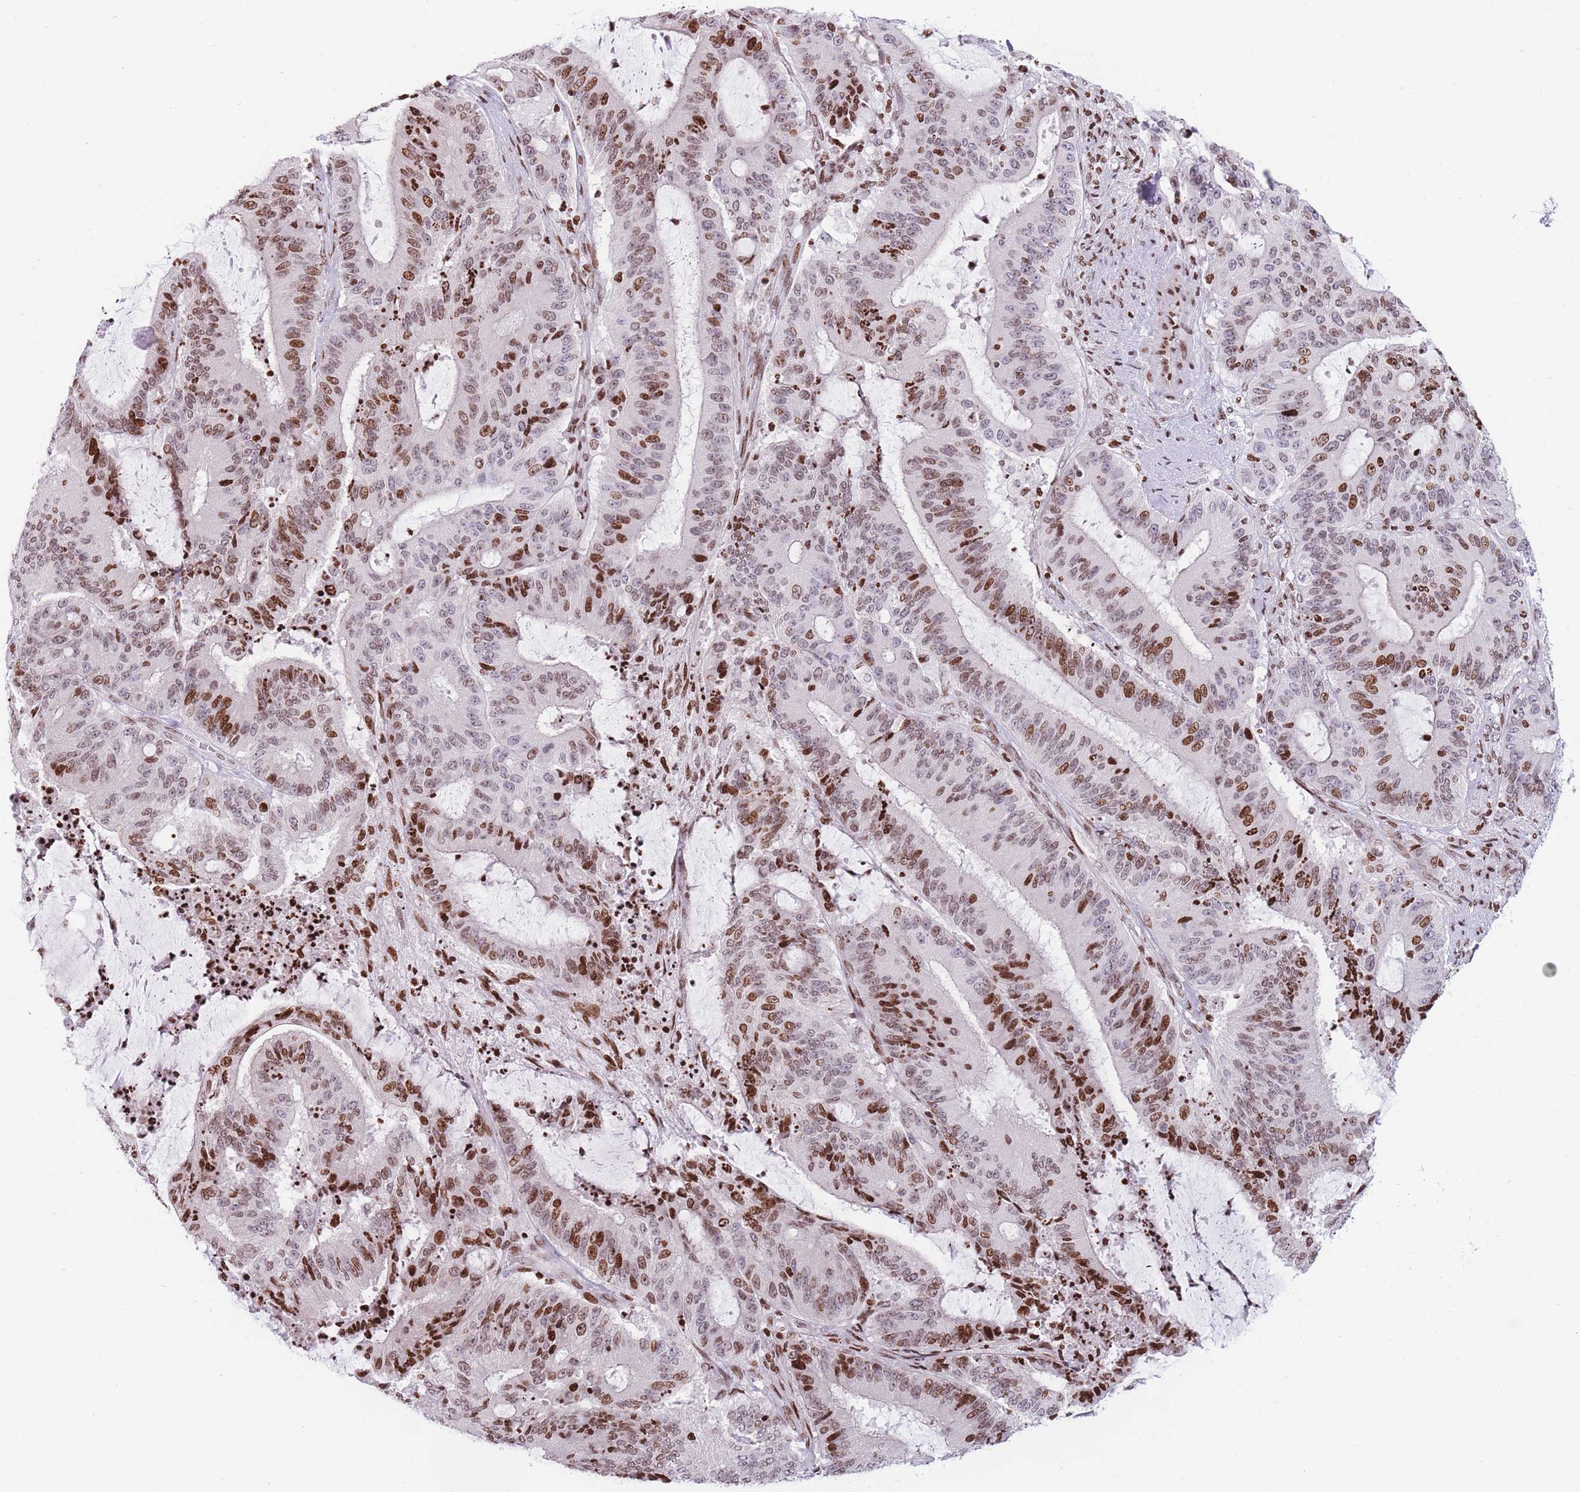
{"staining": {"intensity": "moderate", "quantity": ">75%", "location": "nuclear"}, "tissue": "liver cancer", "cell_type": "Tumor cells", "image_type": "cancer", "snomed": [{"axis": "morphology", "description": "Normal tissue, NOS"}, {"axis": "morphology", "description": "Cholangiocarcinoma"}, {"axis": "topography", "description": "Liver"}, {"axis": "topography", "description": "Peripheral nerve tissue"}], "caption": "Immunohistochemical staining of human liver cancer (cholangiocarcinoma) displays medium levels of moderate nuclear staining in about >75% of tumor cells. The staining is performed using DAB (3,3'-diaminobenzidine) brown chromogen to label protein expression. The nuclei are counter-stained blue using hematoxylin.", "gene": "AK9", "patient": {"sex": "female", "age": 73}}